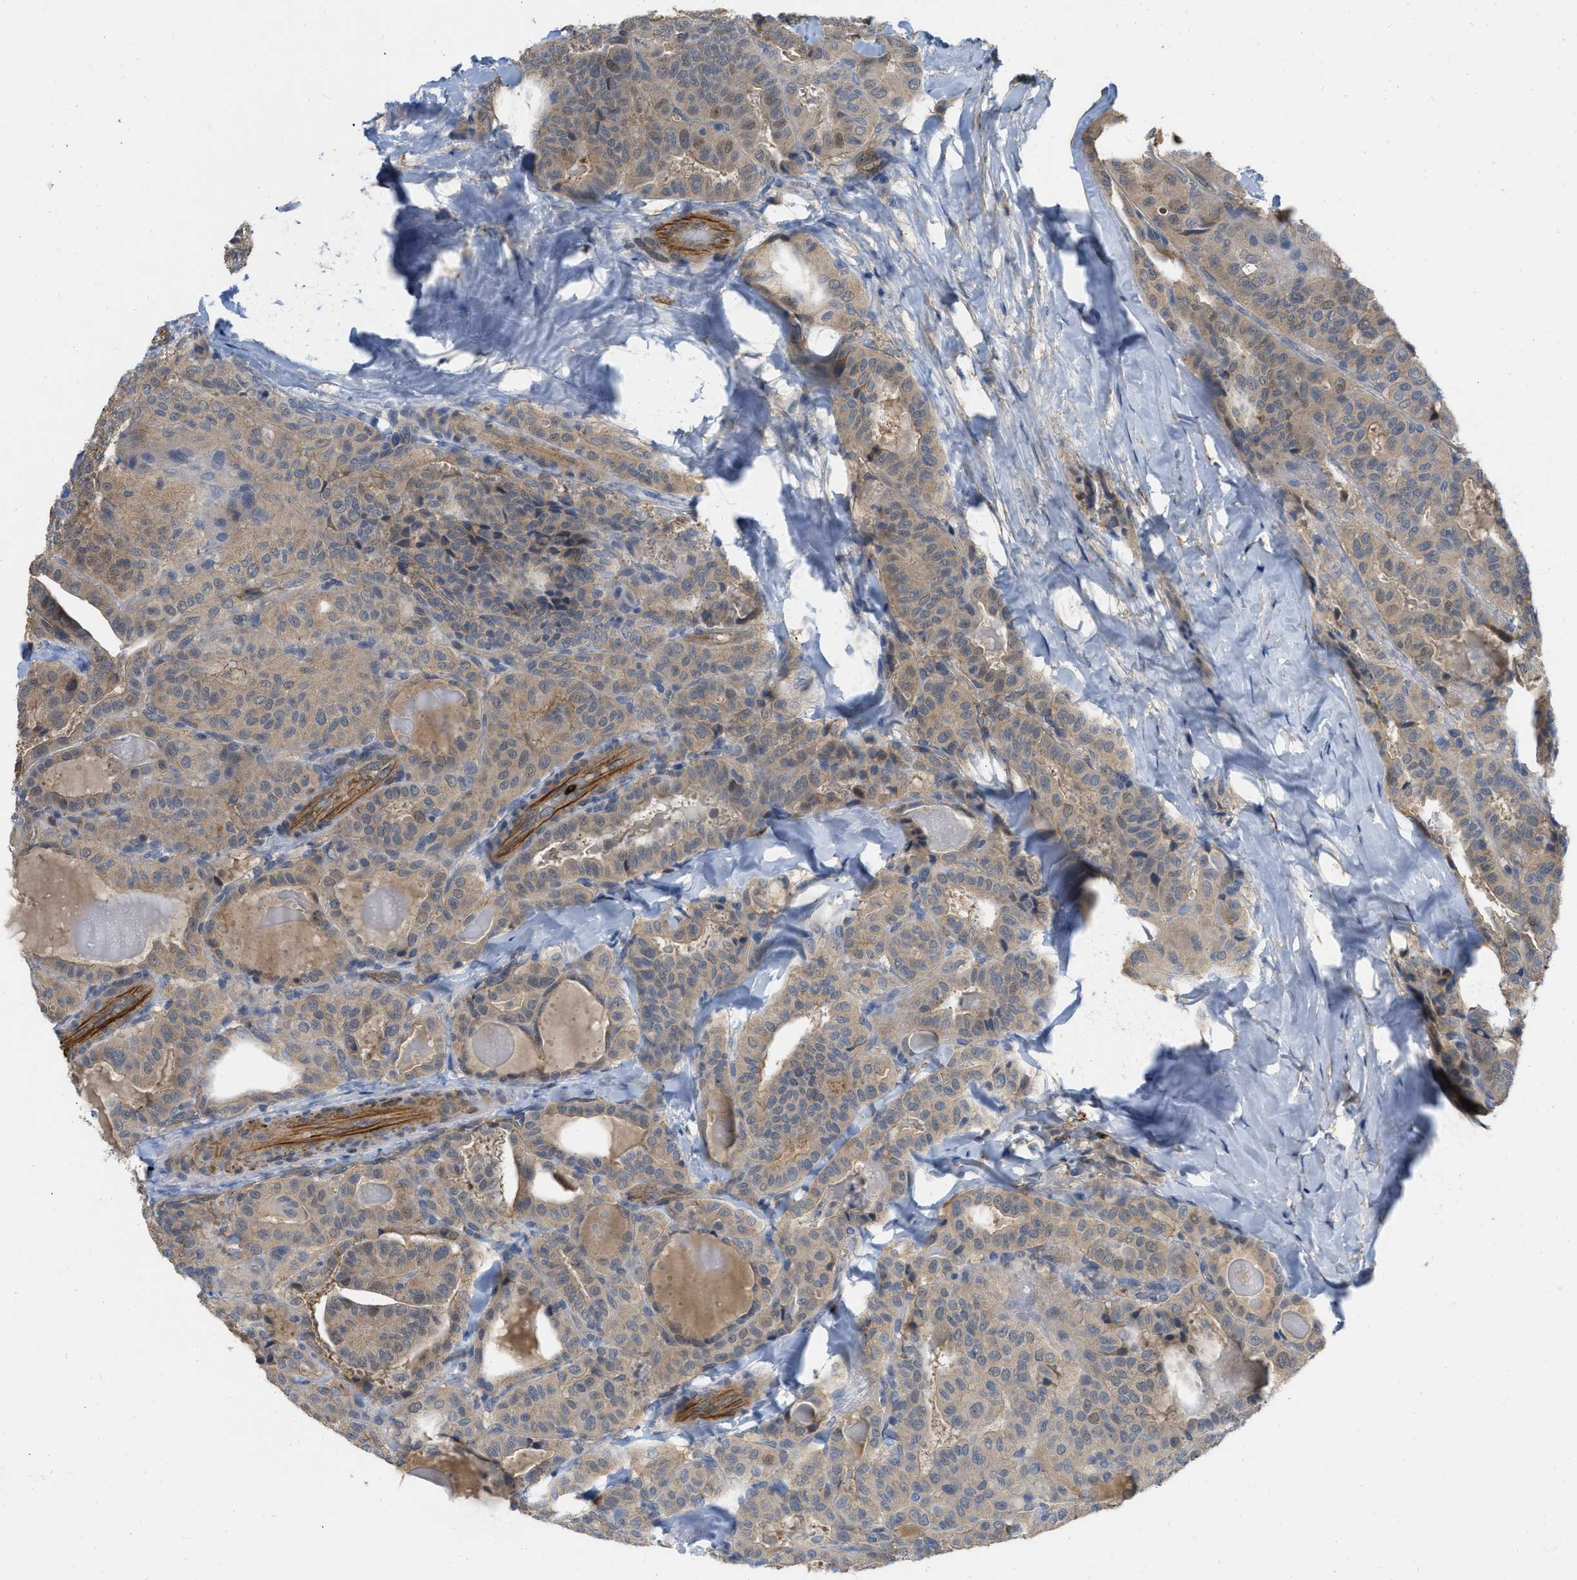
{"staining": {"intensity": "weak", "quantity": ">75%", "location": "cytoplasmic/membranous"}, "tissue": "thyroid cancer", "cell_type": "Tumor cells", "image_type": "cancer", "snomed": [{"axis": "morphology", "description": "Papillary adenocarcinoma, NOS"}, {"axis": "topography", "description": "Thyroid gland"}], "caption": "Weak cytoplasmic/membranous positivity for a protein is seen in approximately >75% of tumor cells of papillary adenocarcinoma (thyroid) using immunohistochemistry (IHC).", "gene": "NAPEPLD", "patient": {"sex": "male", "age": 77}}